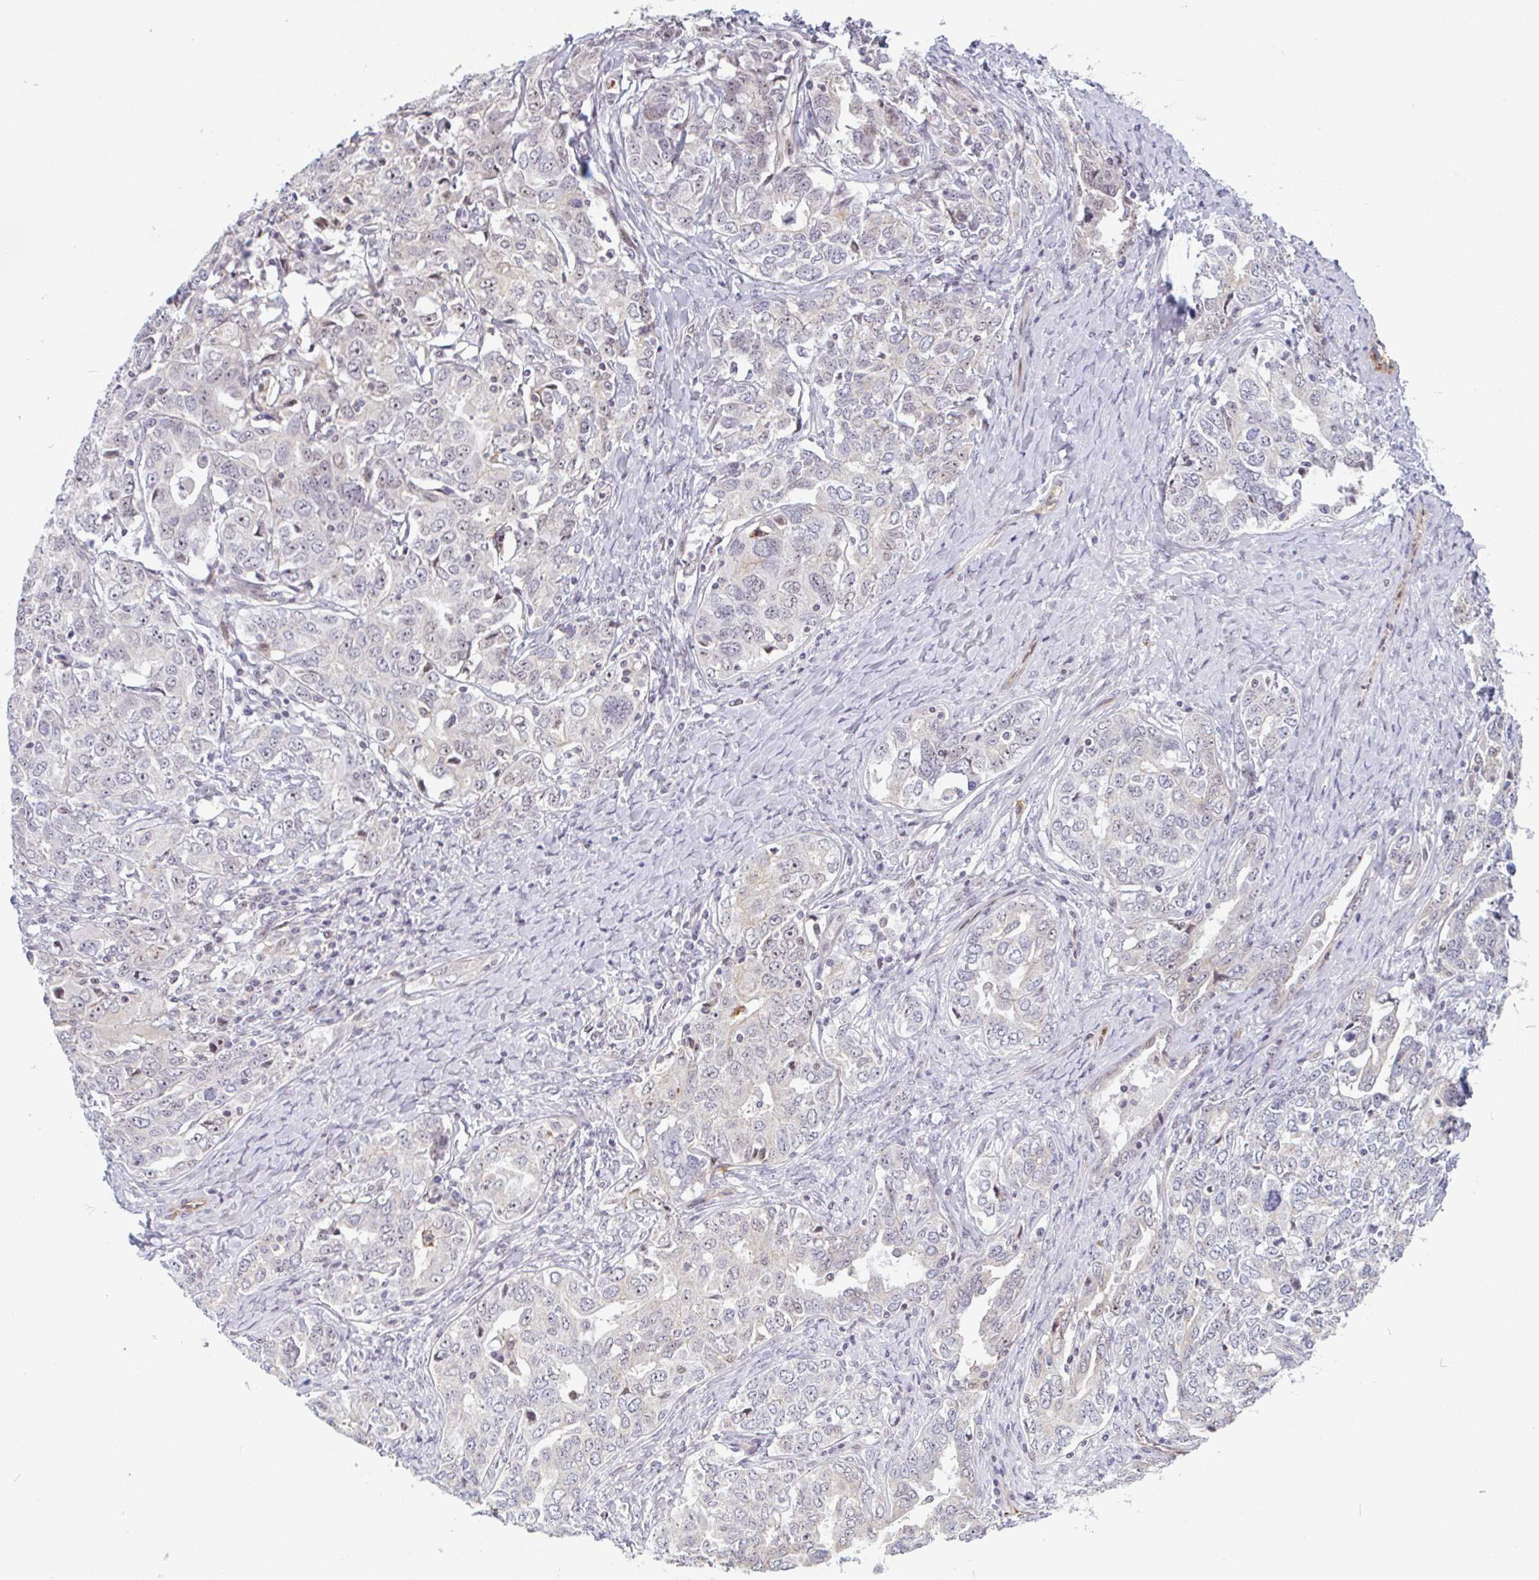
{"staining": {"intensity": "negative", "quantity": "none", "location": "none"}, "tissue": "ovarian cancer", "cell_type": "Tumor cells", "image_type": "cancer", "snomed": [{"axis": "morphology", "description": "Carcinoma, endometroid"}, {"axis": "topography", "description": "Ovary"}], "caption": "Tumor cells show no significant protein positivity in ovarian cancer (endometroid carcinoma).", "gene": "TMEM119", "patient": {"sex": "female", "age": 62}}